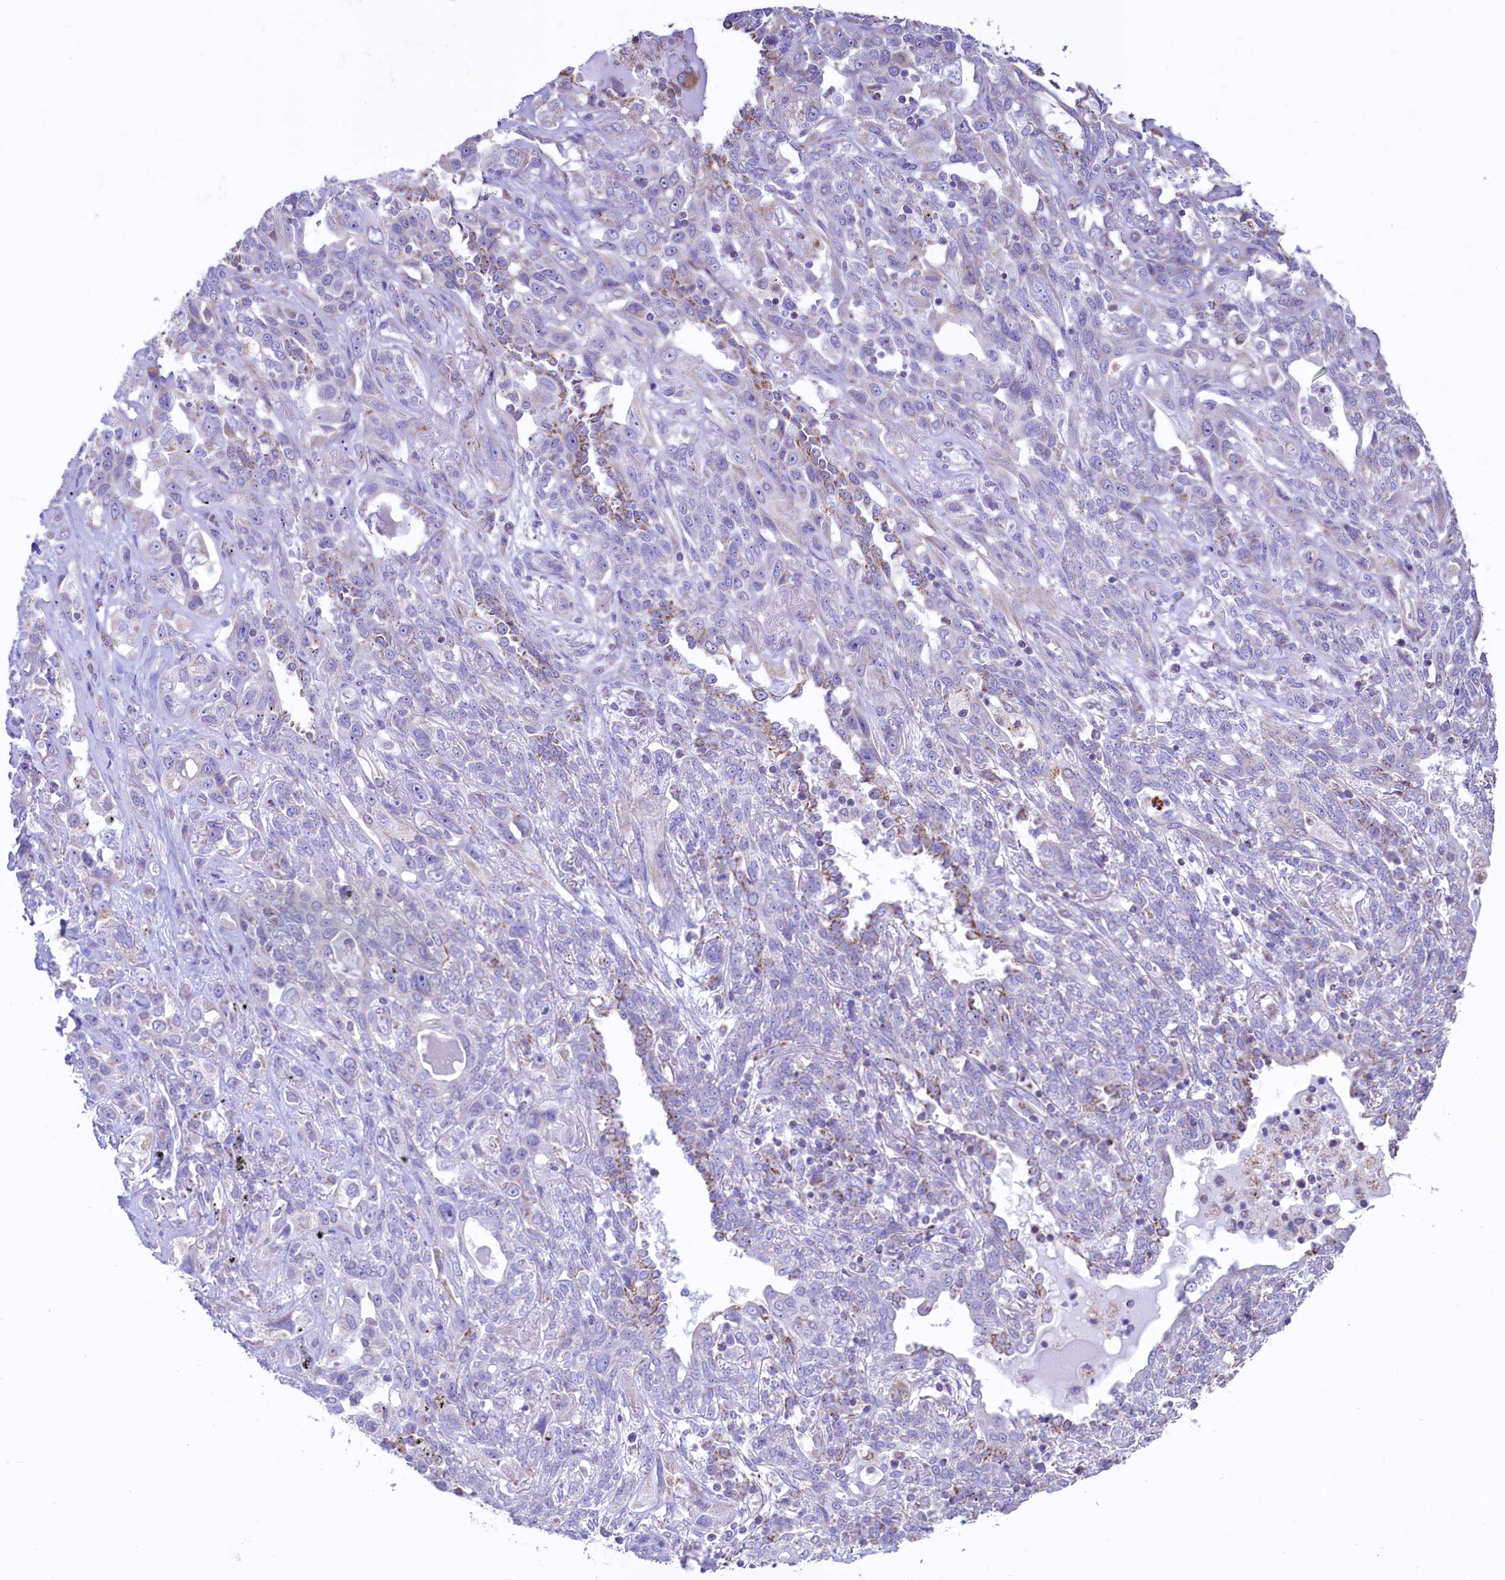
{"staining": {"intensity": "negative", "quantity": "none", "location": "none"}, "tissue": "lung cancer", "cell_type": "Tumor cells", "image_type": "cancer", "snomed": [{"axis": "morphology", "description": "Squamous cell carcinoma, NOS"}, {"axis": "topography", "description": "Lung"}], "caption": "Immunohistochemistry photomicrograph of neoplastic tissue: squamous cell carcinoma (lung) stained with DAB shows no significant protein positivity in tumor cells.", "gene": "VWCE", "patient": {"sex": "female", "age": 70}}